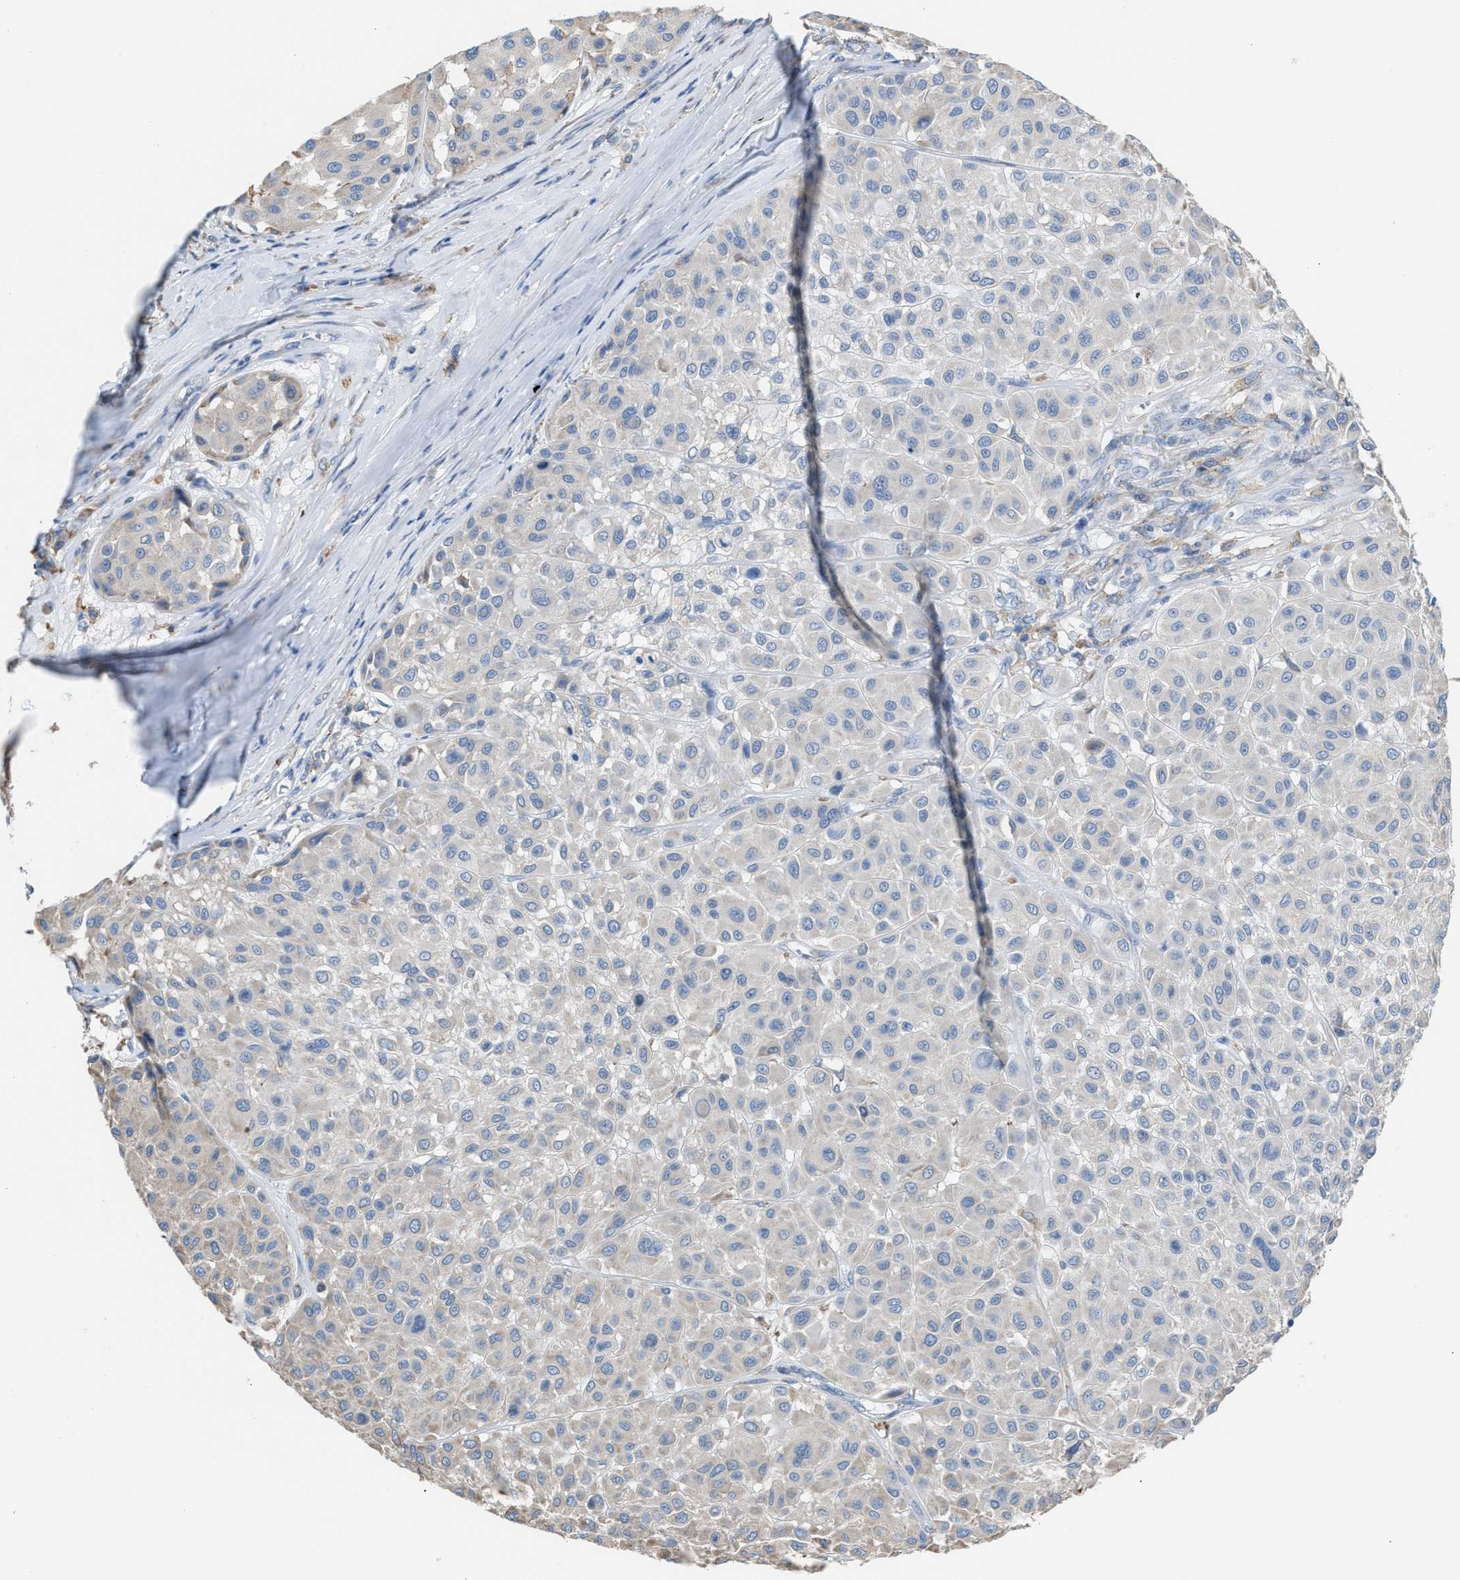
{"staining": {"intensity": "negative", "quantity": "none", "location": "none"}, "tissue": "melanoma", "cell_type": "Tumor cells", "image_type": "cancer", "snomed": [{"axis": "morphology", "description": "Malignant melanoma, Metastatic site"}, {"axis": "topography", "description": "Soft tissue"}], "caption": "DAB (3,3'-diaminobenzidine) immunohistochemical staining of malignant melanoma (metastatic site) exhibits no significant positivity in tumor cells.", "gene": "CA3", "patient": {"sex": "male", "age": 41}}